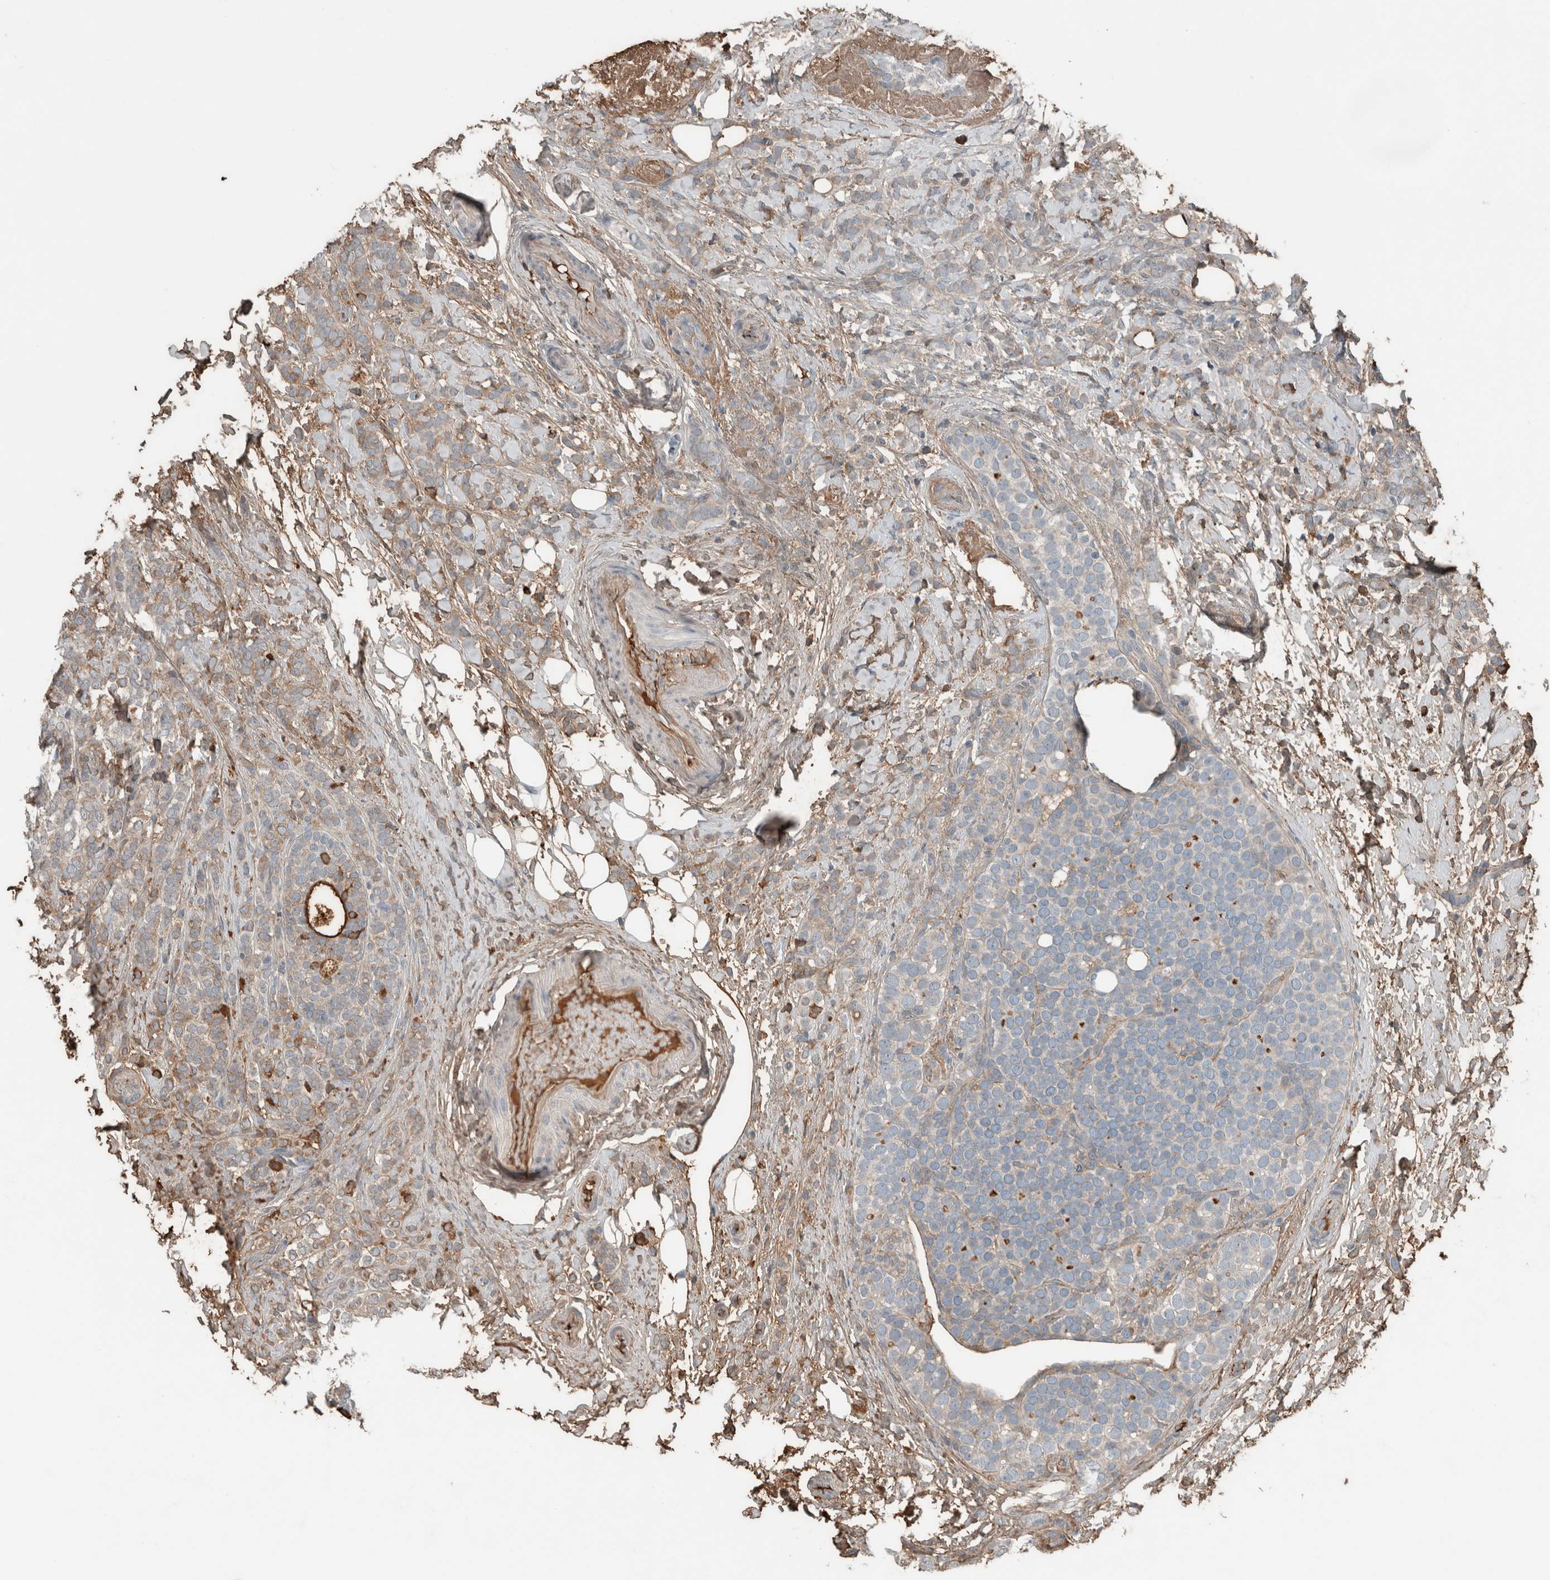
{"staining": {"intensity": "weak", "quantity": "25%-75%", "location": "cytoplasmic/membranous"}, "tissue": "breast cancer", "cell_type": "Tumor cells", "image_type": "cancer", "snomed": [{"axis": "morphology", "description": "Lobular carcinoma"}, {"axis": "topography", "description": "Breast"}], "caption": "High-magnification brightfield microscopy of lobular carcinoma (breast) stained with DAB (3,3'-diaminobenzidine) (brown) and counterstained with hematoxylin (blue). tumor cells exhibit weak cytoplasmic/membranous staining is identified in about25%-75% of cells.", "gene": "USP34", "patient": {"sex": "female", "age": 50}}